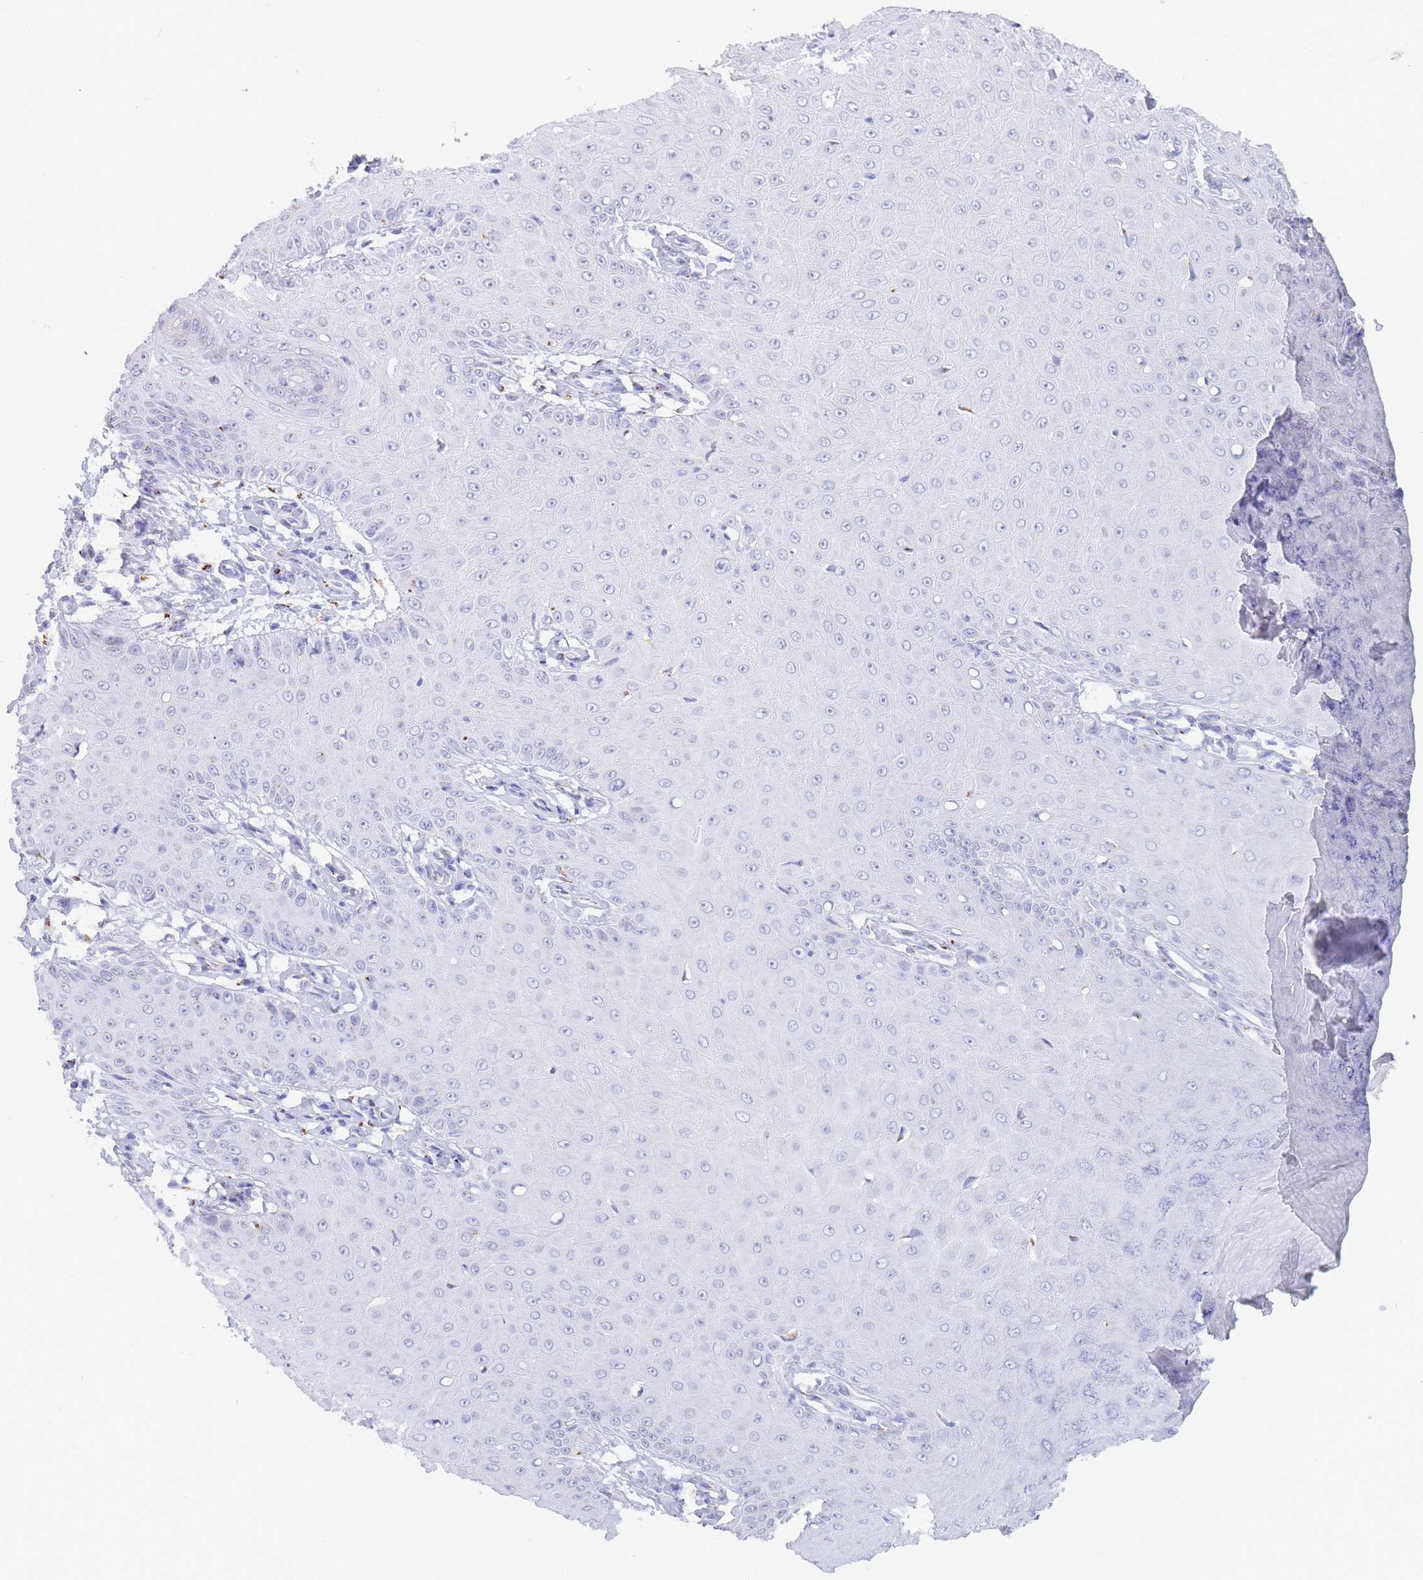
{"staining": {"intensity": "negative", "quantity": "none", "location": "none"}, "tissue": "skin cancer", "cell_type": "Tumor cells", "image_type": "cancer", "snomed": [{"axis": "morphology", "description": "Squamous cell carcinoma, NOS"}, {"axis": "topography", "description": "Skin"}], "caption": "A micrograph of human skin squamous cell carcinoma is negative for staining in tumor cells.", "gene": "FAM3C", "patient": {"sex": "male", "age": 70}}